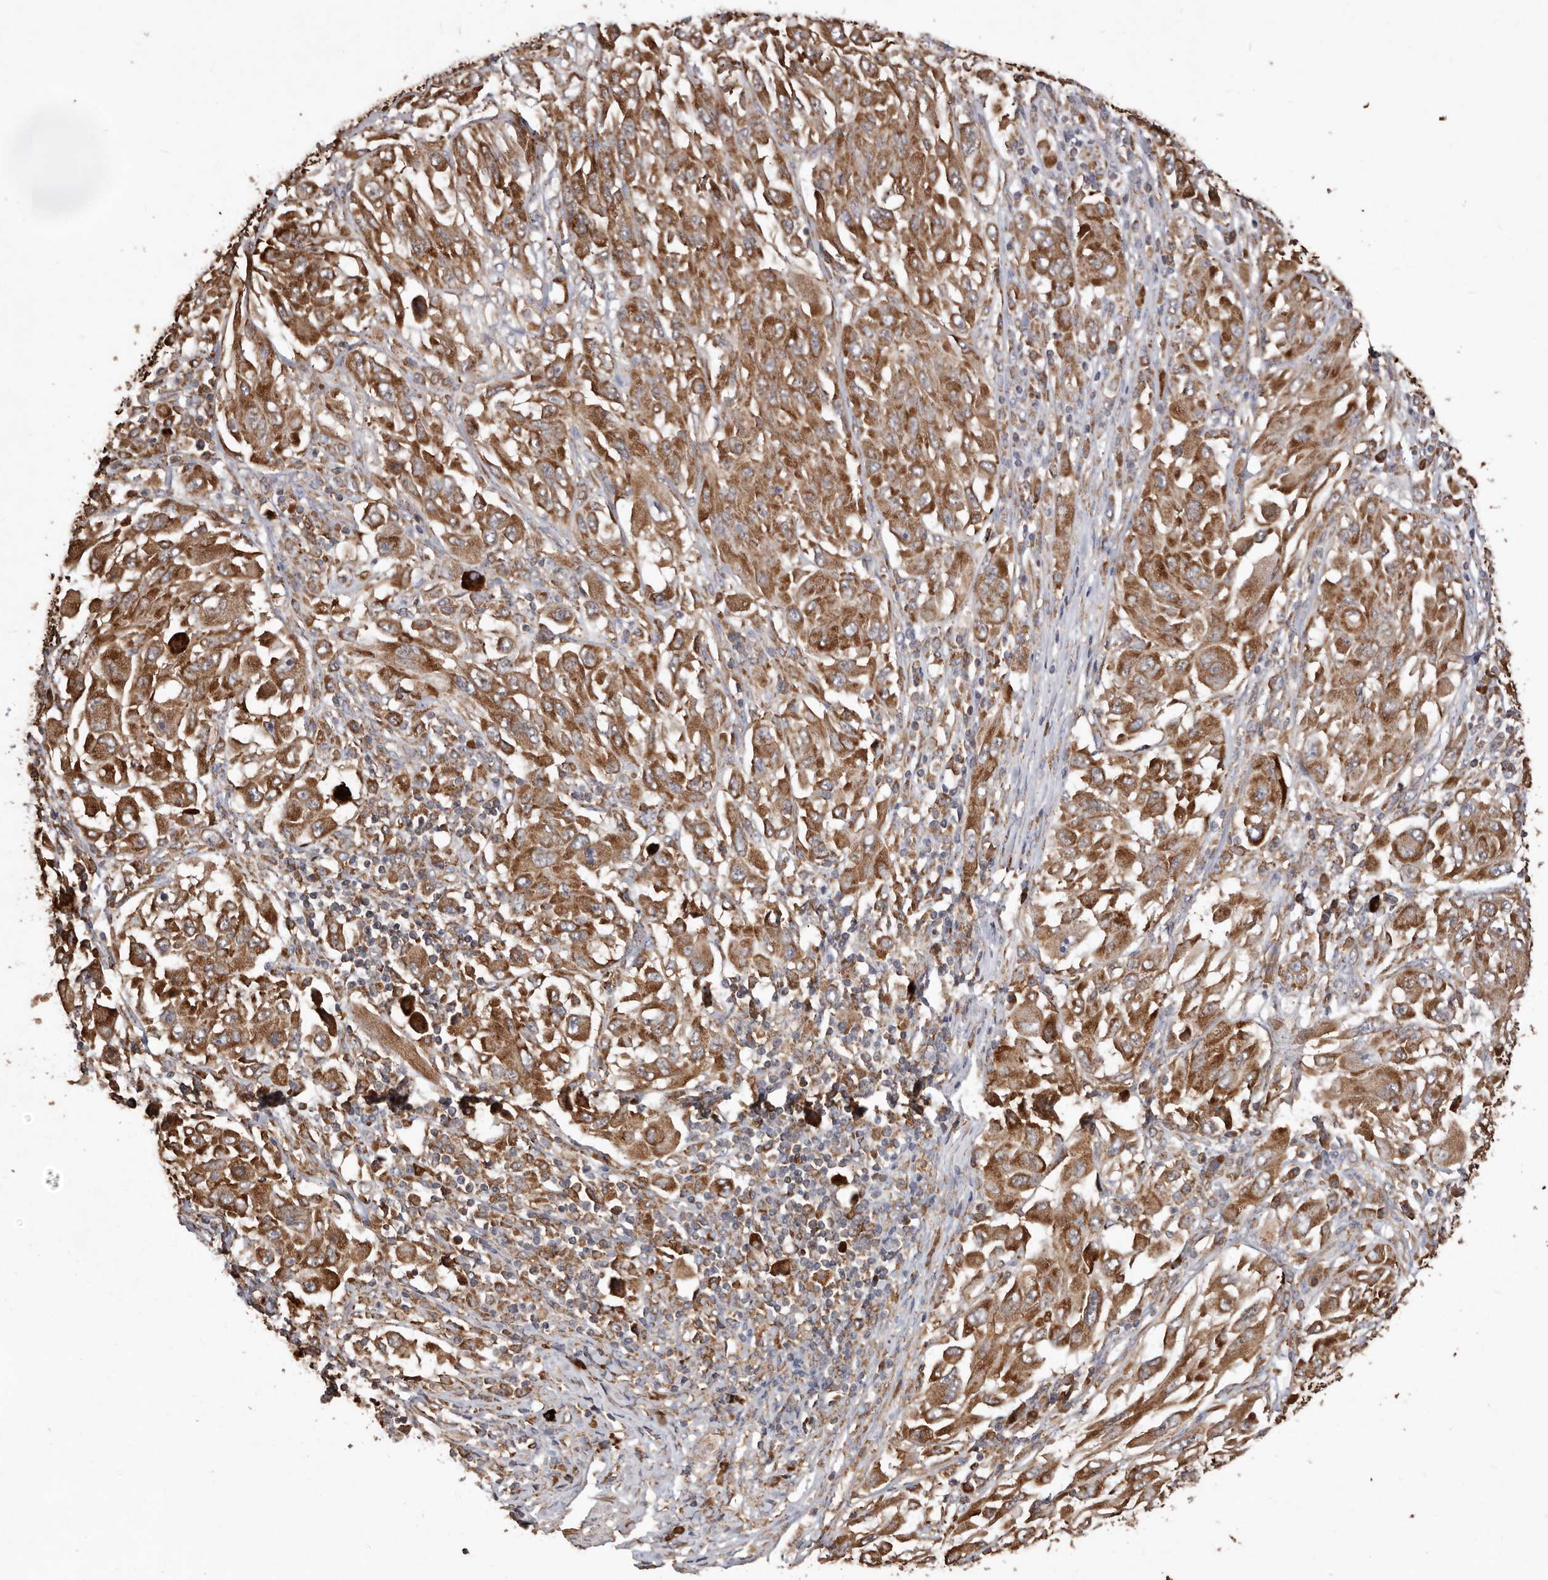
{"staining": {"intensity": "moderate", "quantity": ">75%", "location": "cytoplasmic/membranous"}, "tissue": "melanoma", "cell_type": "Tumor cells", "image_type": "cancer", "snomed": [{"axis": "morphology", "description": "Malignant melanoma, NOS"}, {"axis": "topography", "description": "Skin"}], "caption": "About >75% of tumor cells in malignant melanoma demonstrate moderate cytoplasmic/membranous protein staining as visualized by brown immunohistochemical staining.", "gene": "STEAP2", "patient": {"sex": "female", "age": 91}}